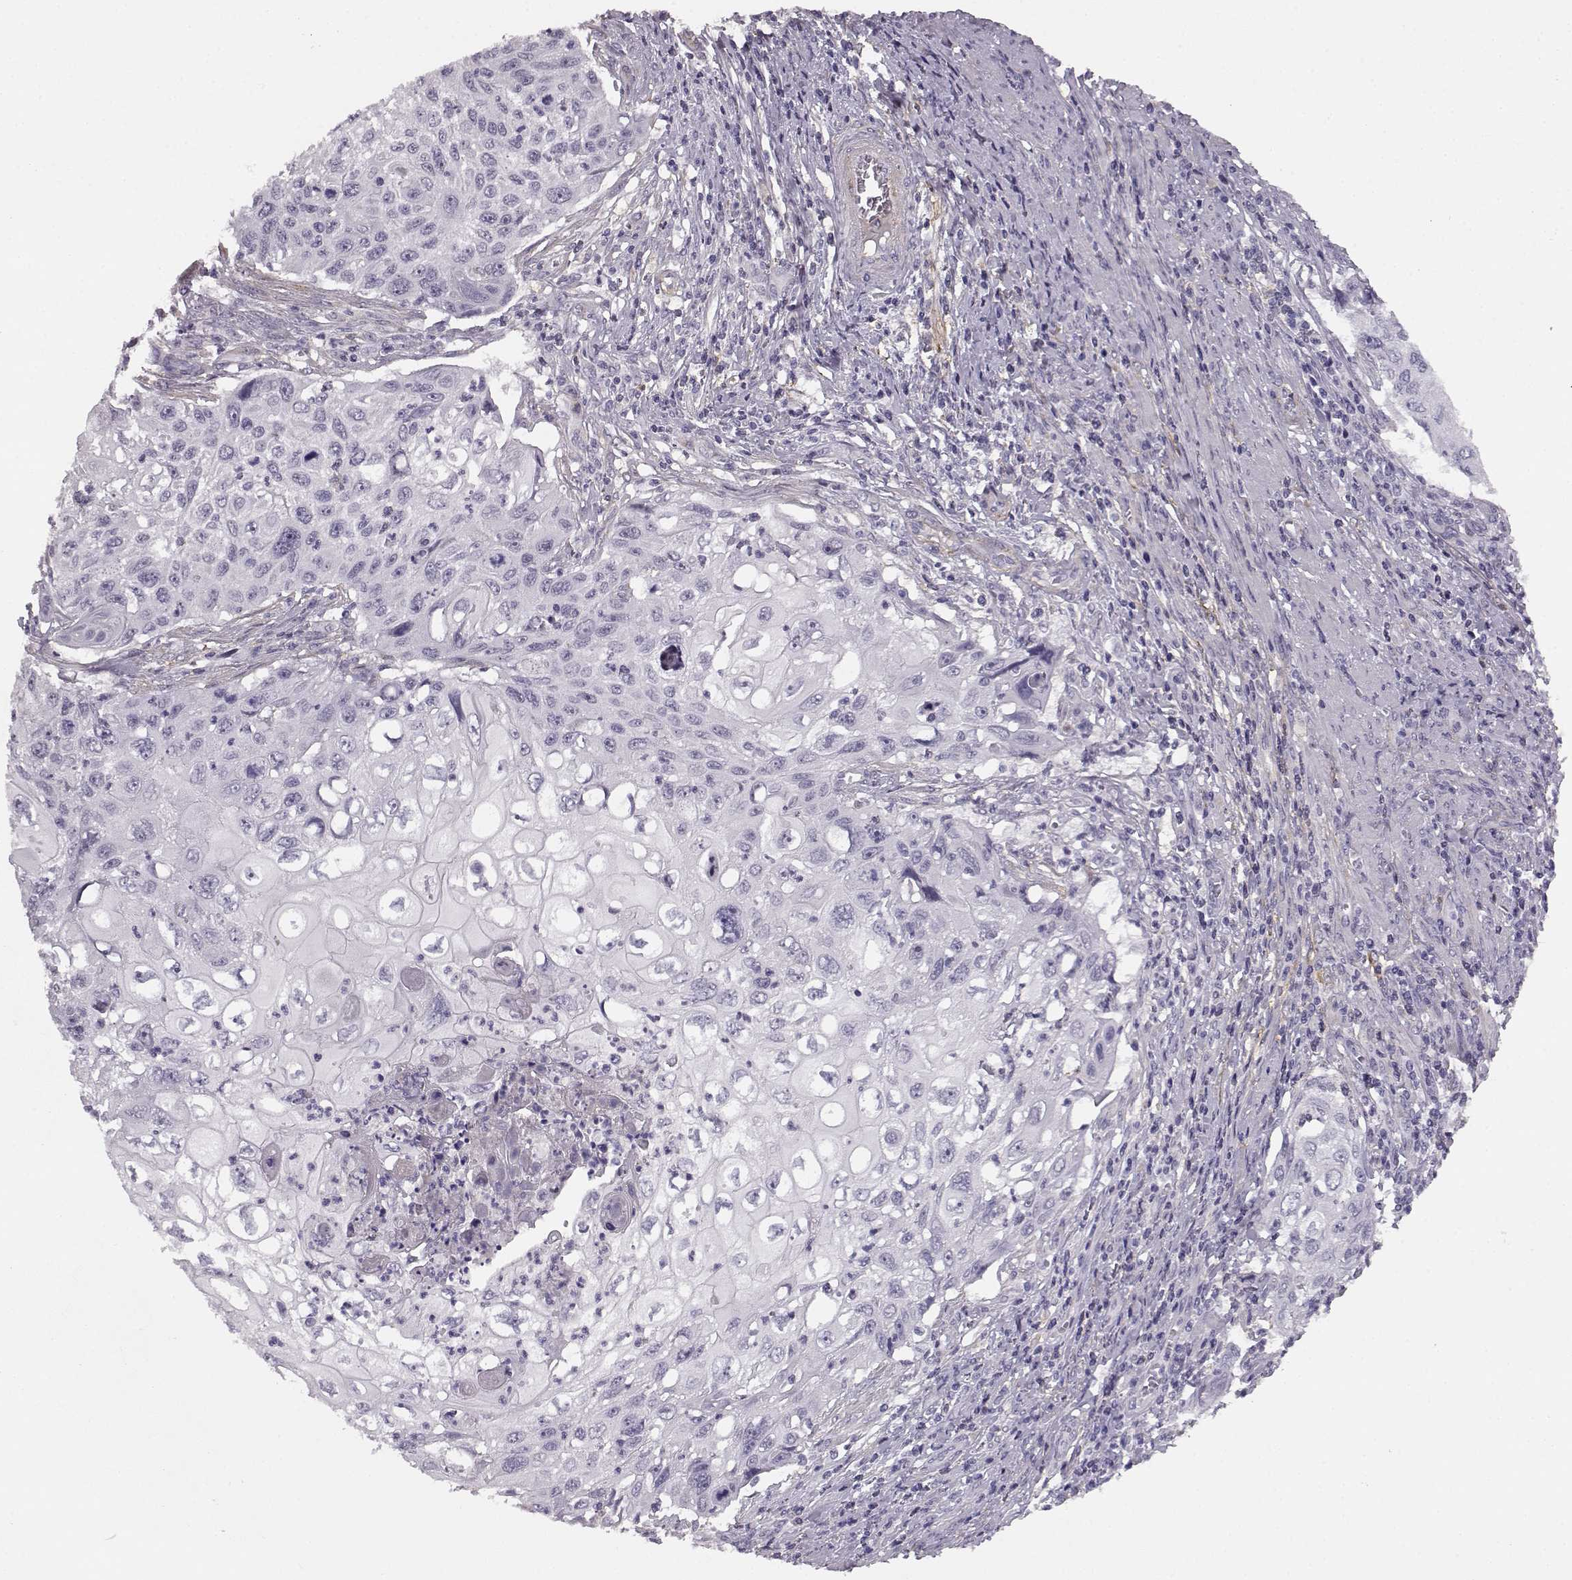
{"staining": {"intensity": "negative", "quantity": "none", "location": "none"}, "tissue": "cervical cancer", "cell_type": "Tumor cells", "image_type": "cancer", "snomed": [{"axis": "morphology", "description": "Squamous cell carcinoma, NOS"}, {"axis": "topography", "description": "Cervix"}], "caption": "Immunohistochemistry (IHC) image of human squamous cell carcinoma (cervical) stained for a protein (brown), which reveals no positivity in tumor cells.", "gene": "TRIM69", "patient": {"sex": "female", "age": 70}}